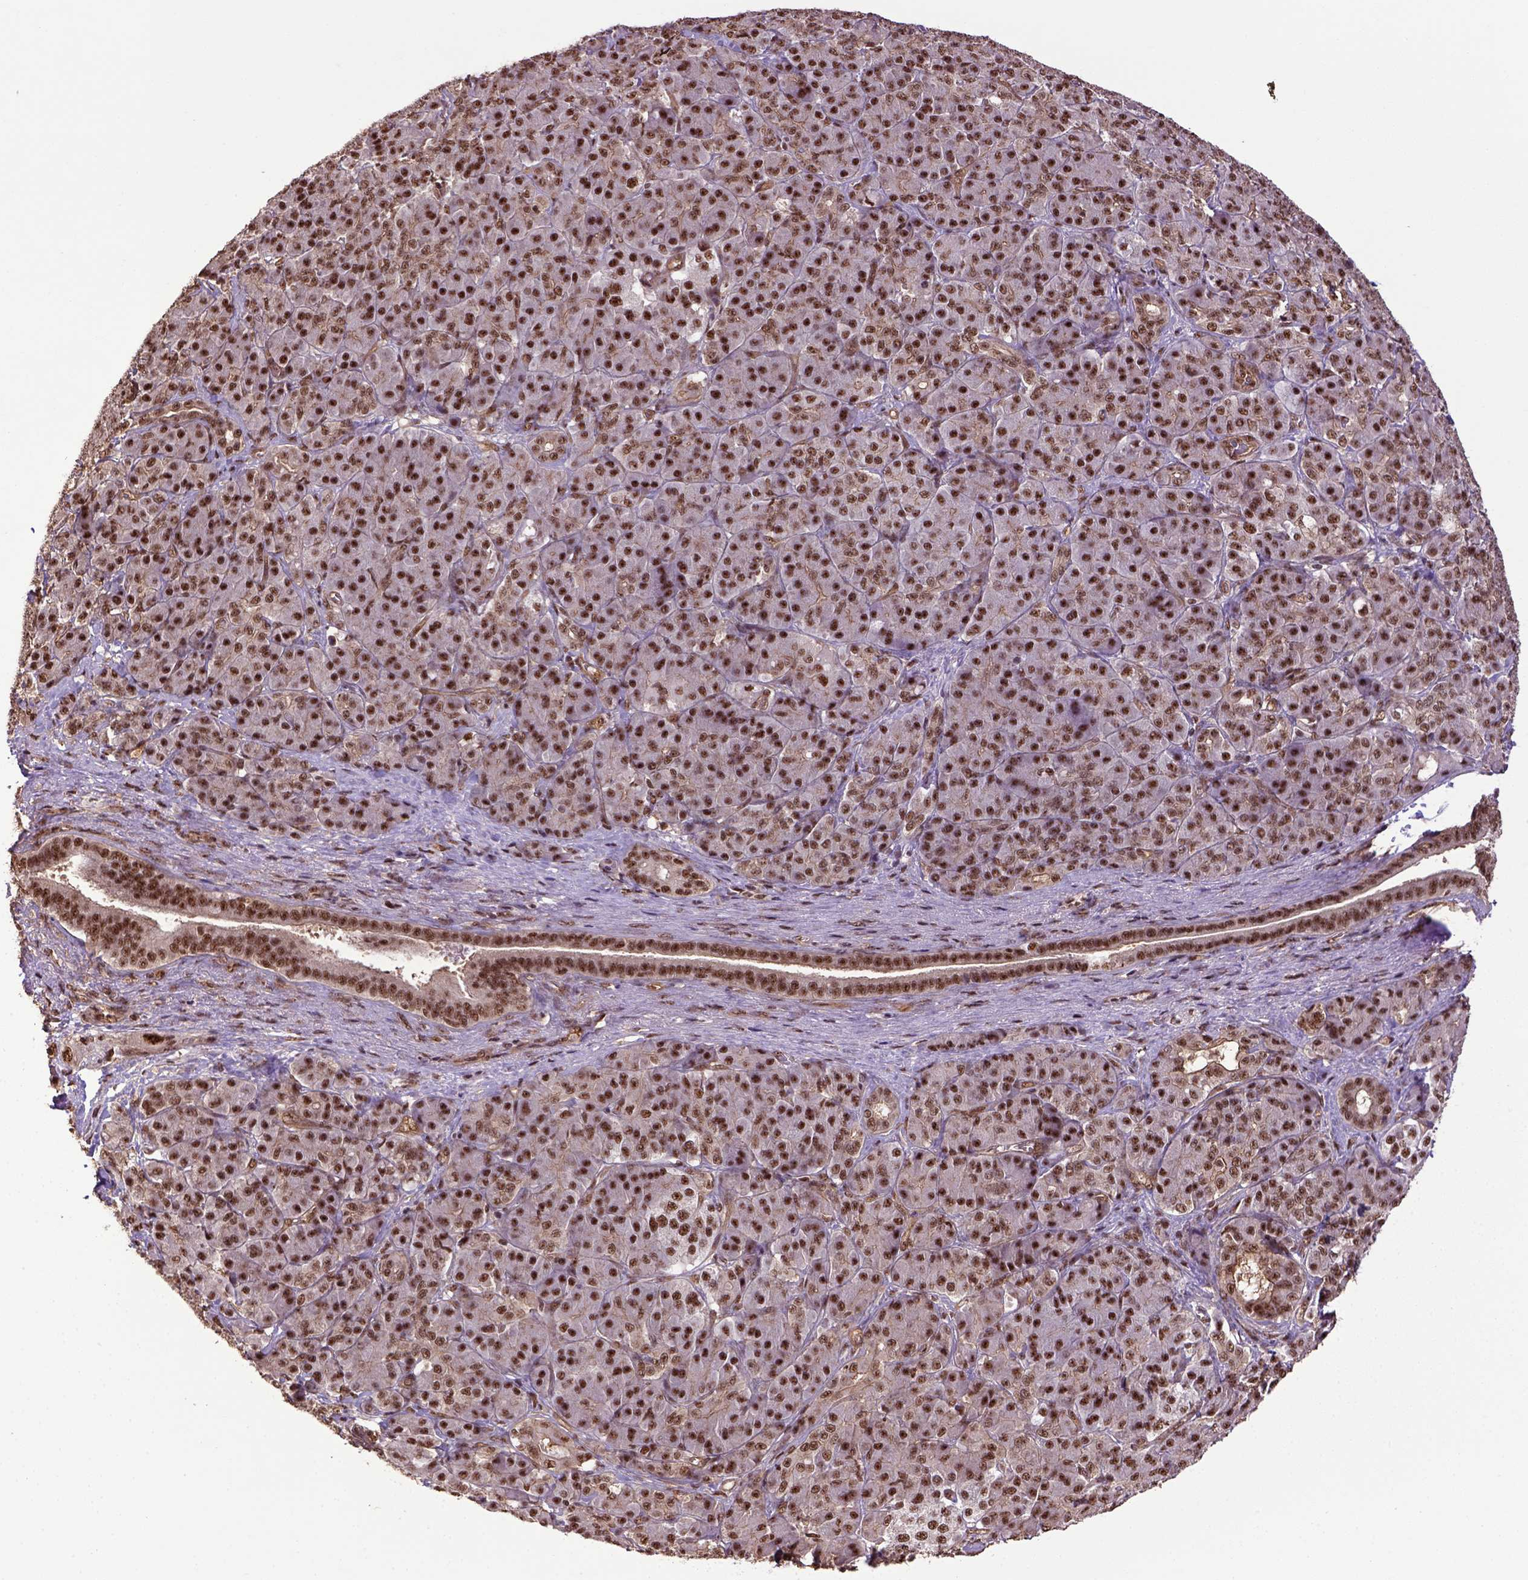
{"staining": {"intensity": "strong", "quantity": ">75%", "location": "nuclear"}, "tissue": "pancreatic cancer", "cell_type": "Tumor cells", "image_type": "cancer", "snomed": [{"axis": "morphology", "description": "Normal tissue, NOS"}, {"axis": "morphology", "description": "Inflammation, NOS"}, {"axis": "morphology", "description": "Adenocarcinoma, NOS"}, {"axis": "topography", "description": "Pancreas"}], "caption": "Protein expression analysis of human adenocarcinoma (pancreatic) reveals strong nuclear expression in approximately >75% of tumor cells. Nuclei are stained in blue.", "gene": "PPIG", "patient": {"sex": "male", "age": 57}}